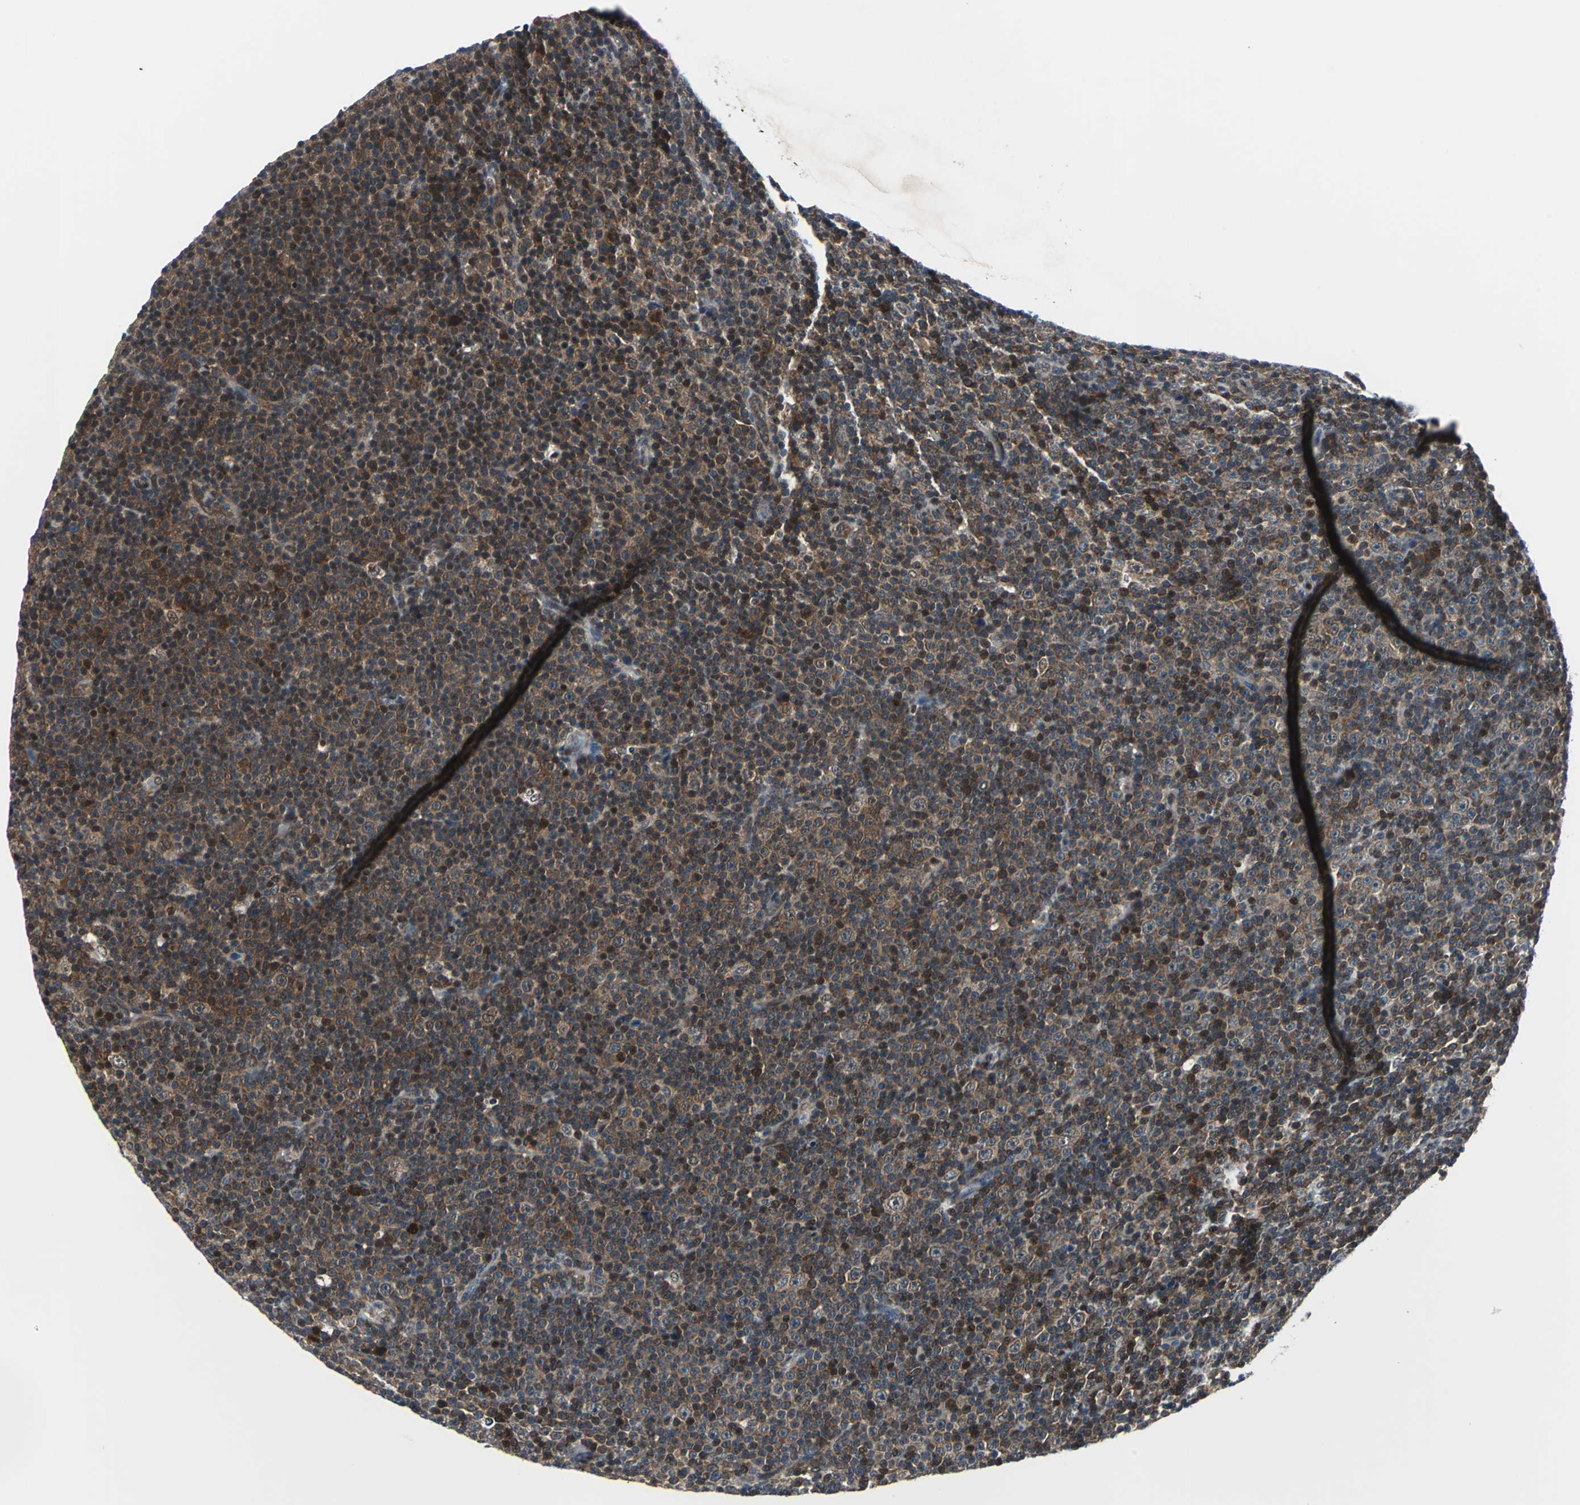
{"staining": {"intensity": "strong", "quantity": ">75%", "location": "cytoplasmic/membranous,nuclear"}, "tissue": "lymphoma", "cell_type": "Tumor cells", "image_type": "cancer", "snomed": [{"axis": "morphology", "description": "Malignant lymphoma, non-Hodgkin's type, Low grade"}, {"axis": "topography", "description": "Lymph node"}], "caption": "The immunohistochemical stain shows strong cytoplasmic/membranous and nuclear expression in tumor cells of malignant lymphoma, non-Hodgkin's type (low-grade) tissue.", "gene": "POLR3K", "patient": {"sex": "female", "age": 67}}